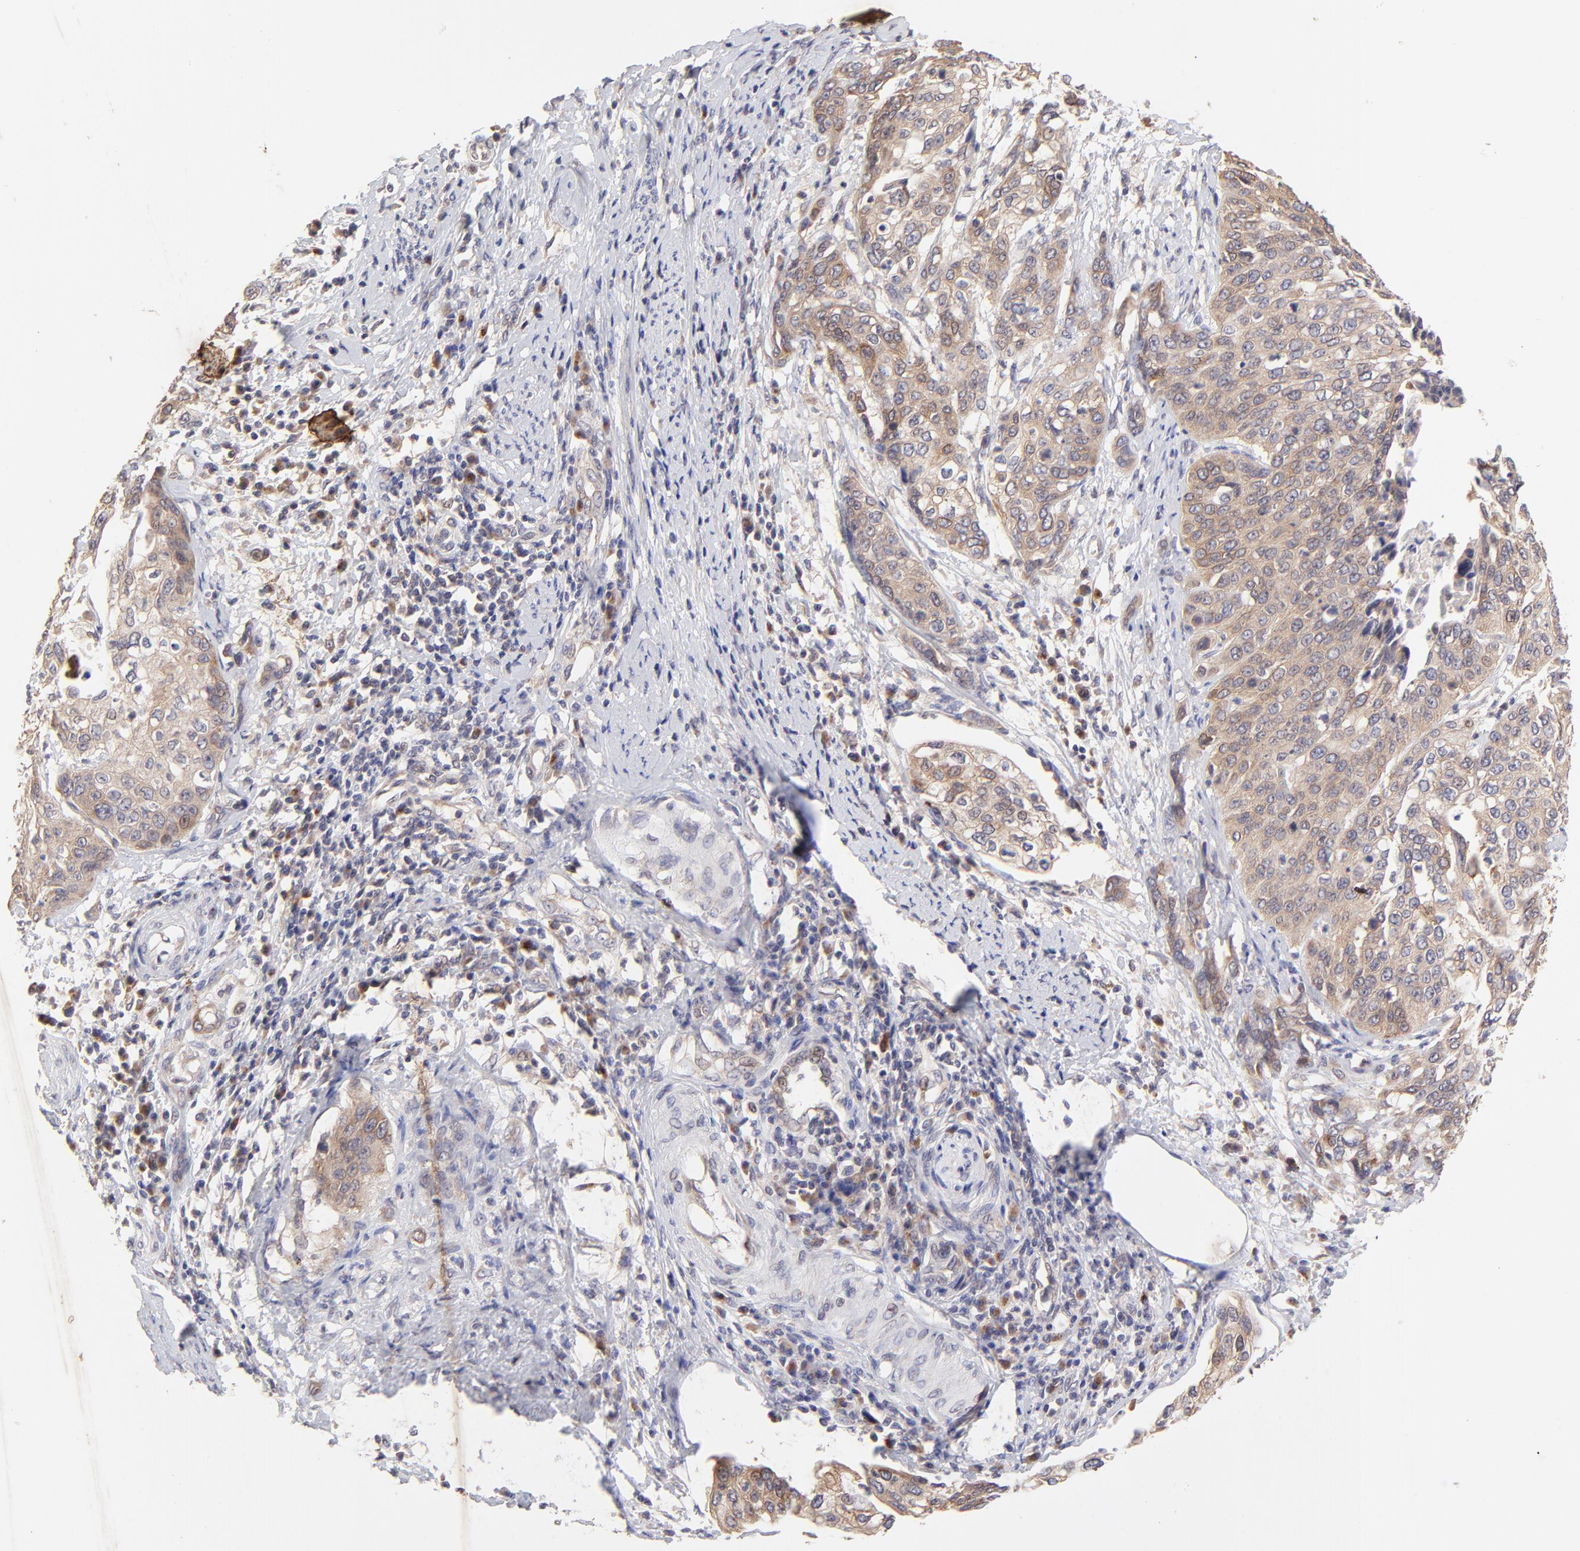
{"staining": {"intensity": "moderate", "quantity": ">75%", "location": "cytoplasmic/membranous"}, "tissue": "cervical cancer", "cell_type": "Tumor cells", "image_type": "cancer", "snomed": [{"axis": "morphology", "description": "Squamous cell carcinoma, NOS"}, {"axis": "topography", "description": "Cervix"}], "caption": "Immunohistochemistry image of neoplastic tissue: cervical cancer (squamous cell carcinoma) stained using IHC exhibits medium levels of moderate protein expression localized specifically in the cytoplasmic/membranous of tumor cells, appearing as a cytoplasmic/membranous brown color.", "gene": "TNRC6B", "patient": {"sex": "female", "age": 41}}